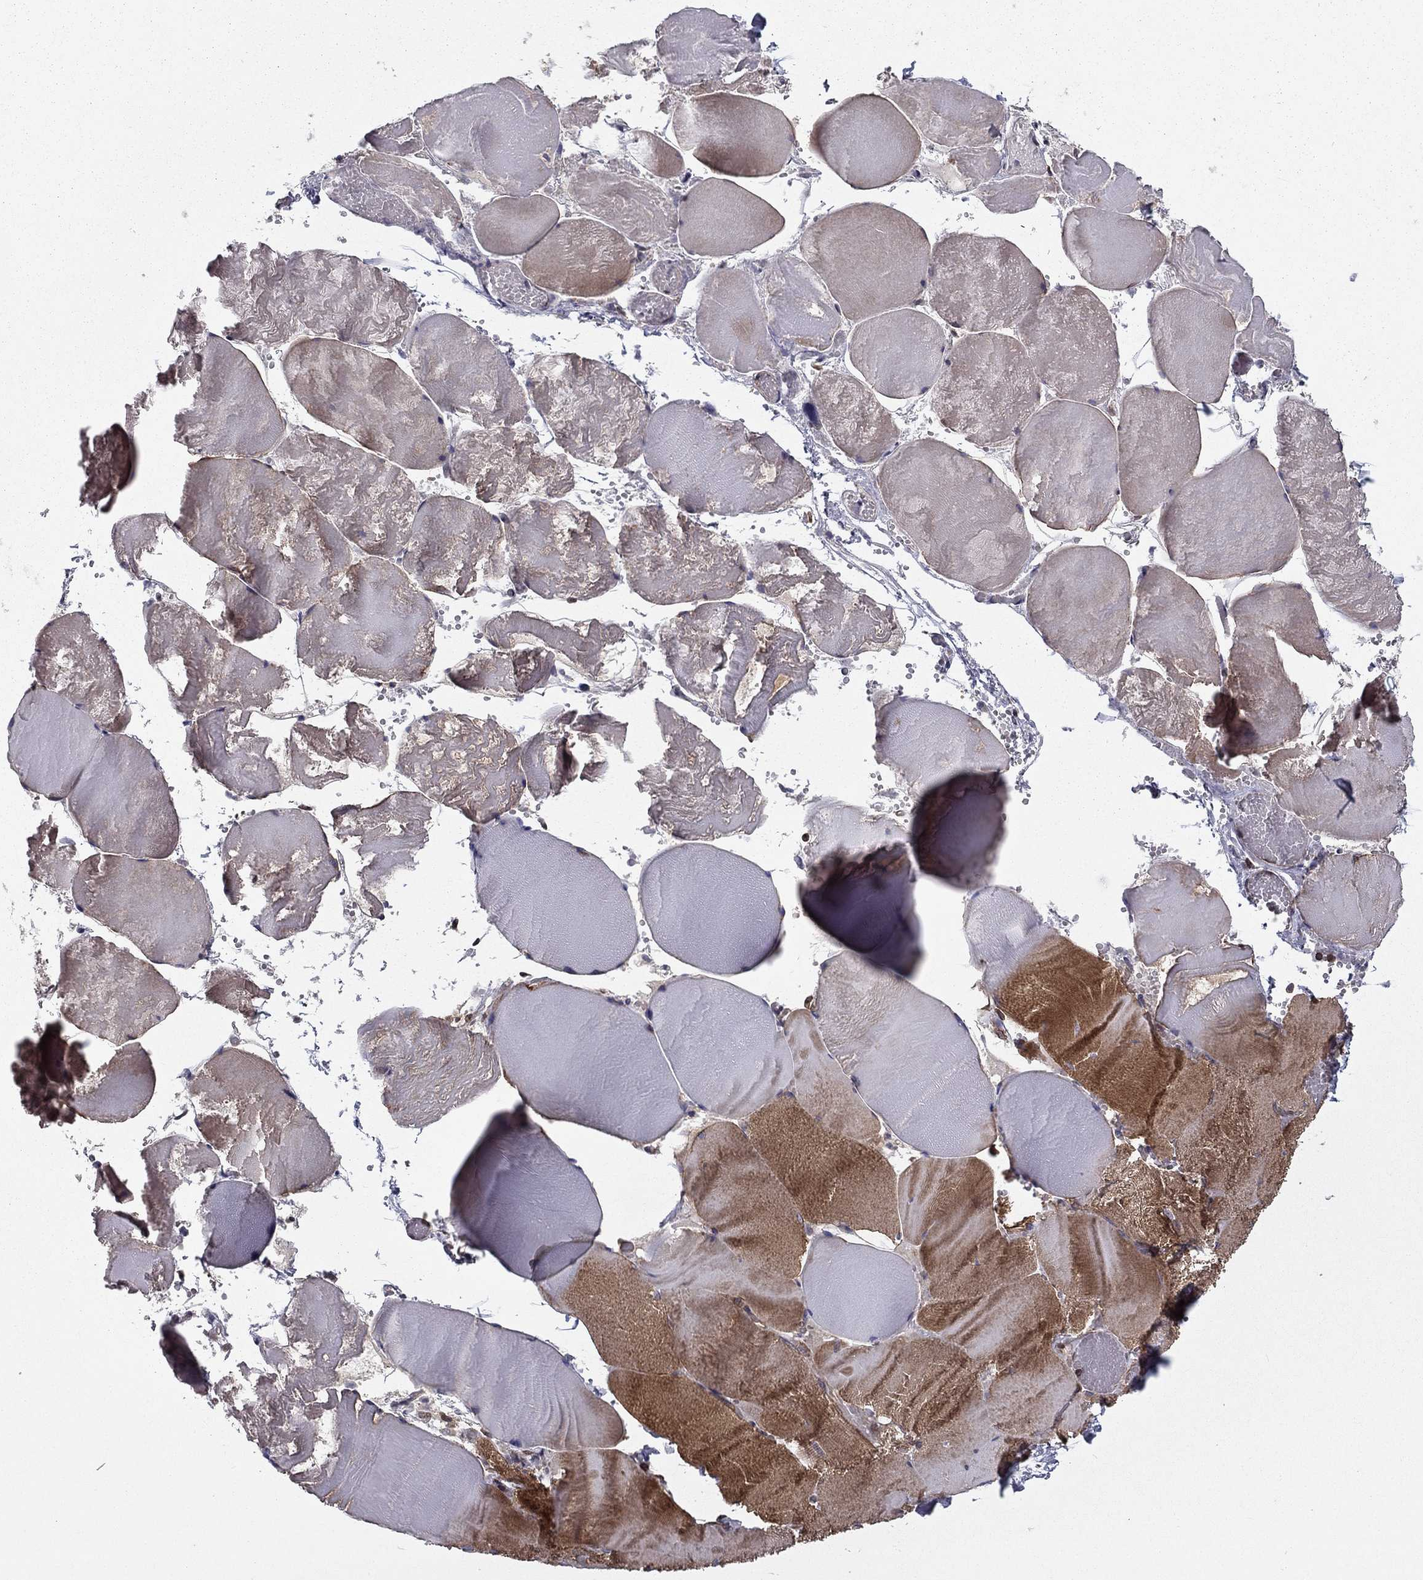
{"staining": {"intensity": "moderate", "quantity": "25%-75%", "location": "cytoplasmic/membranous"}, "tissue": "skeletal muscle", "cell_type": "Myocytes", "image_type": "normal", "snomed": [{"axis": "morphology", "description": "Normal tissue, NOS"}, {"axis": "morphology", "description": "Malignant melanoma, Metastatic site"}, {"axis": "topography", "description": "Skeletal muscle"}], "caption": "Benign skeletal muscle was stained to show a protein in brown. There is medium levels of moderate cytoplasmic/membranous positivity in about 25%-75% of myocytes. Nuclei are stained in blue.", "gene": "SHMT1", "patient": {"sex": "male", "age": 50}}